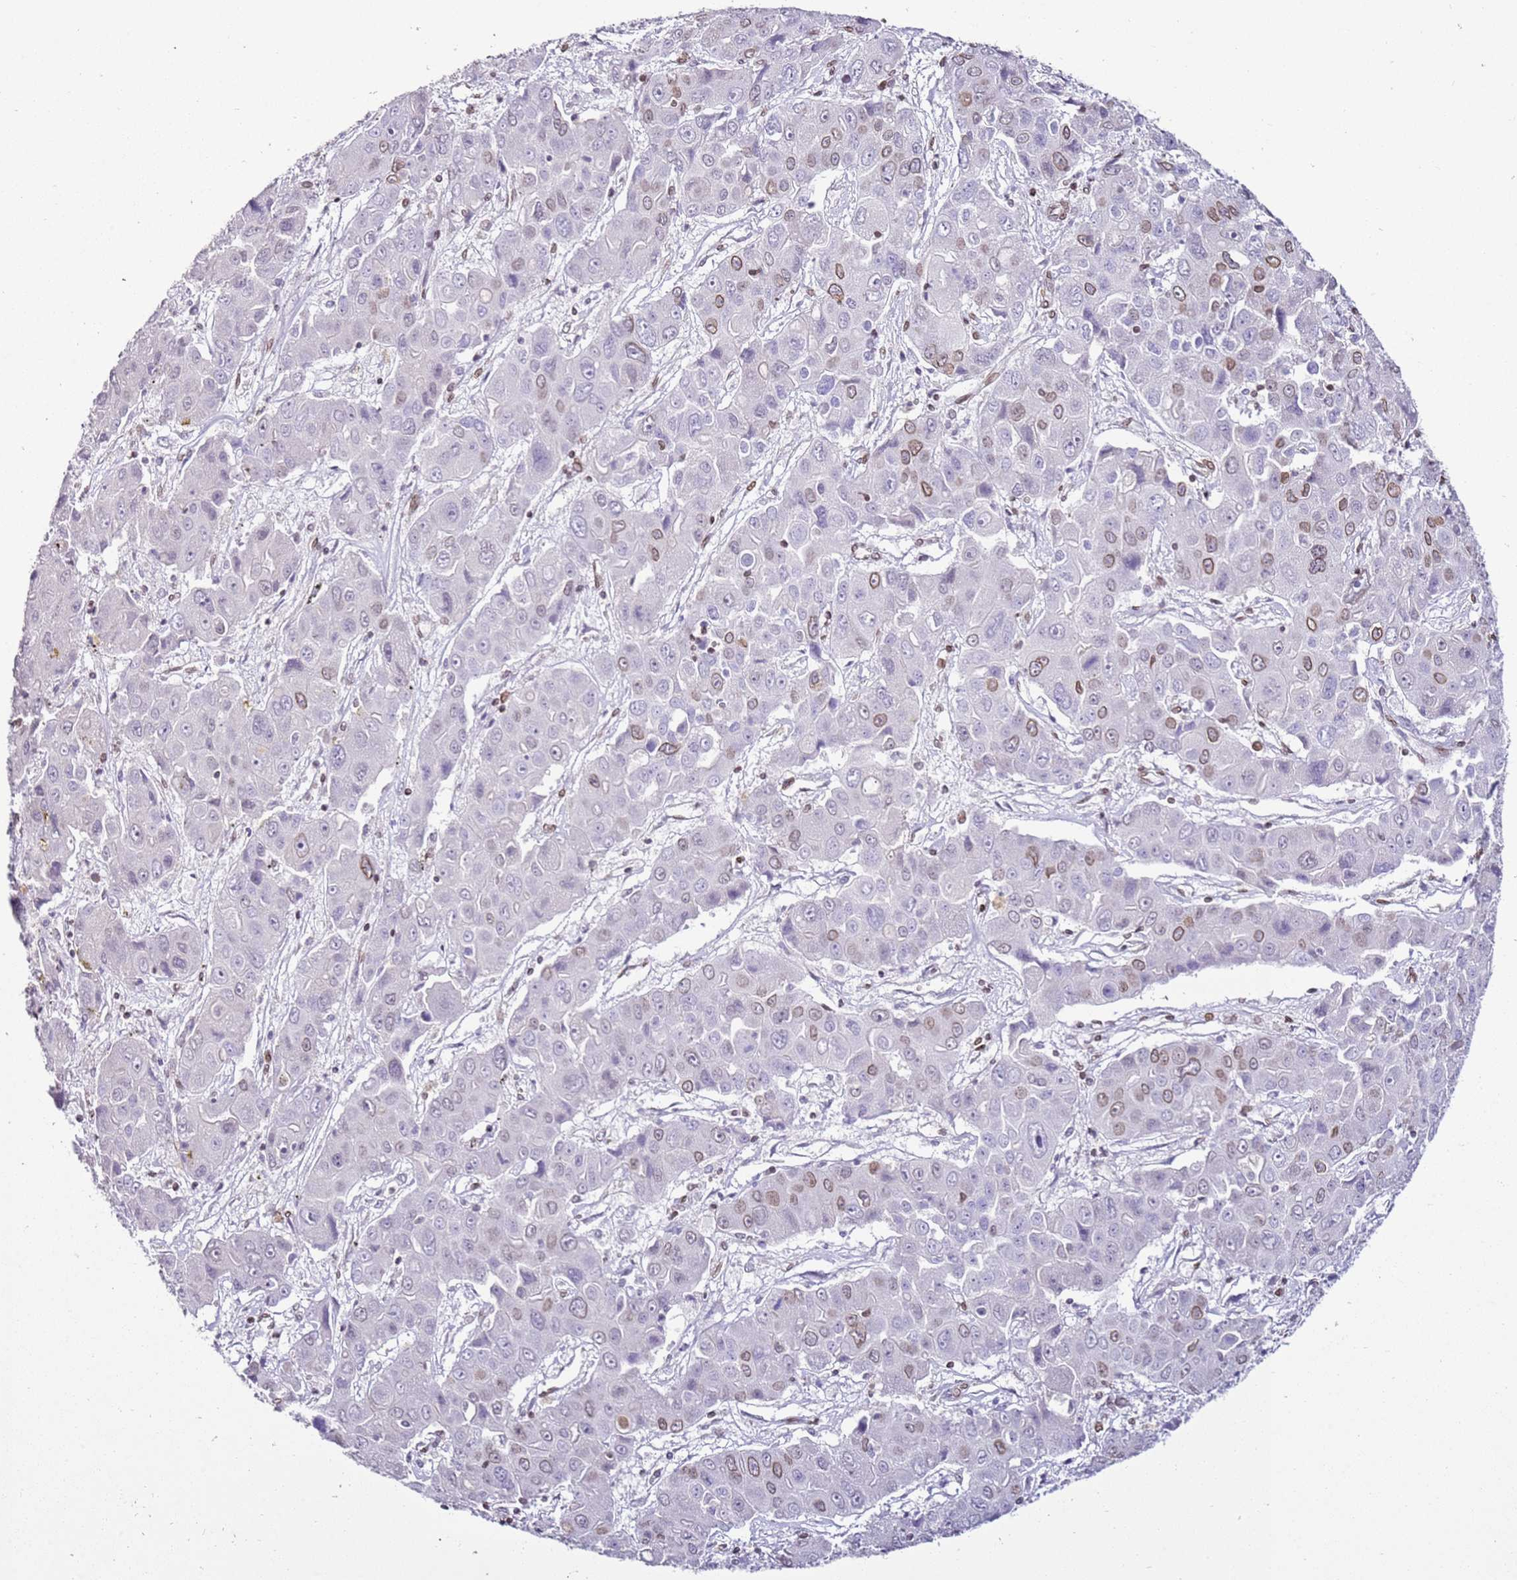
{"staining": {"intensity": "moderate", "quantity": "25%-75%", "location": "cytoplasmic/membranous,nuclear"}, "tissue": "liver cancer", "cell_type": "Tumor cells", "image_type": "cancer", "snomed": [{"axis": "morphology", "description": "Cholangiocarcinoma"}, {"axis": "topography", "description": "Liver"}], "caption": "The histopathology image displays a brown stain indicating the presence of a protein in the cytoplasmic/membranous and nuclear of tumor cells in liver cancer.", "gene": "POU6F1", "patient": {"sex": "male", "age": 67}}